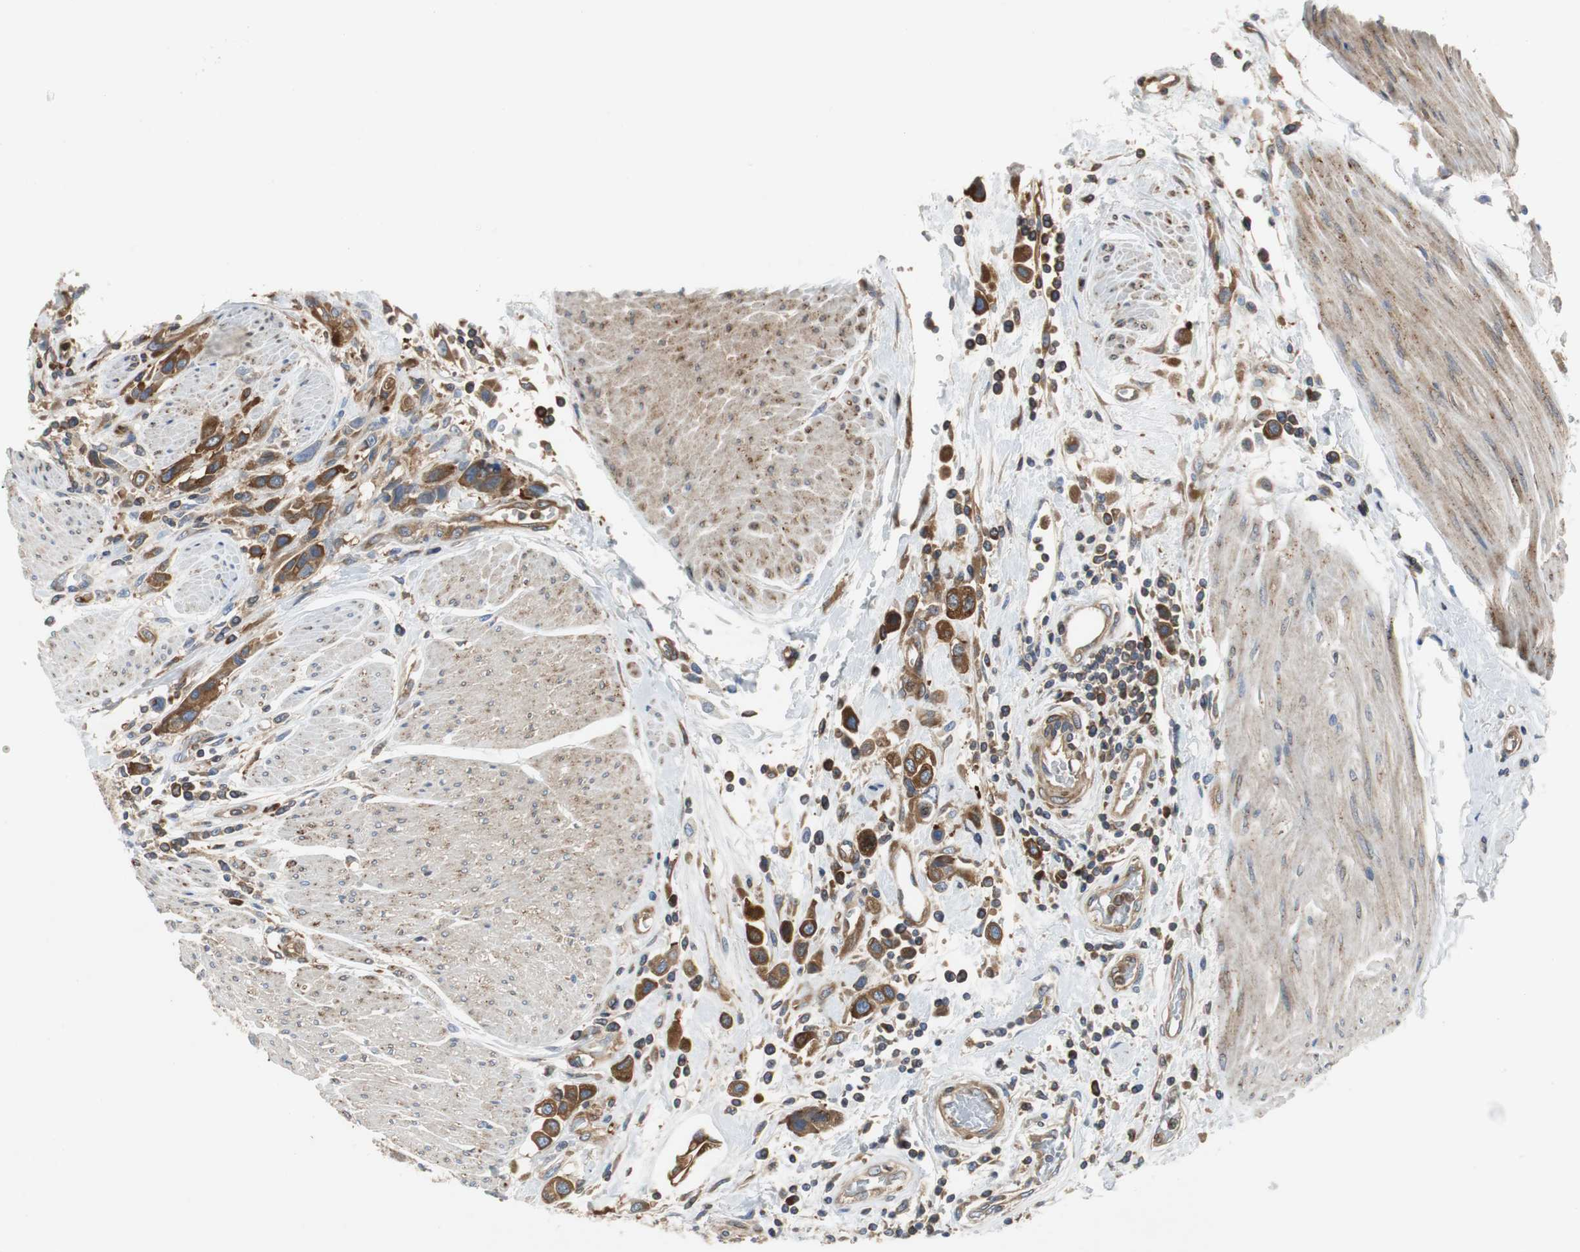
{"staining": {"intensity": "moderate", "quantity": "25%-75%", "location": "cytoplasmic/membranous"}, "tissue": "urothelial cancer", "cell_type": "Tumor cells", "image_type": "cancer", "snomed": [{"axis": "morphology", "description": "Urothelial carcinoma, High grade"}, {"axis": "topography", "description": "Urinary bladder"}], "caption": "High-grade urothelial carcinoma tissue exhibits moderate cytoplasmic/membranous positivity in about 25%-75% of tumor cells", "gene": "GYS1", "patient": {"sex": "male", "age": 50}}